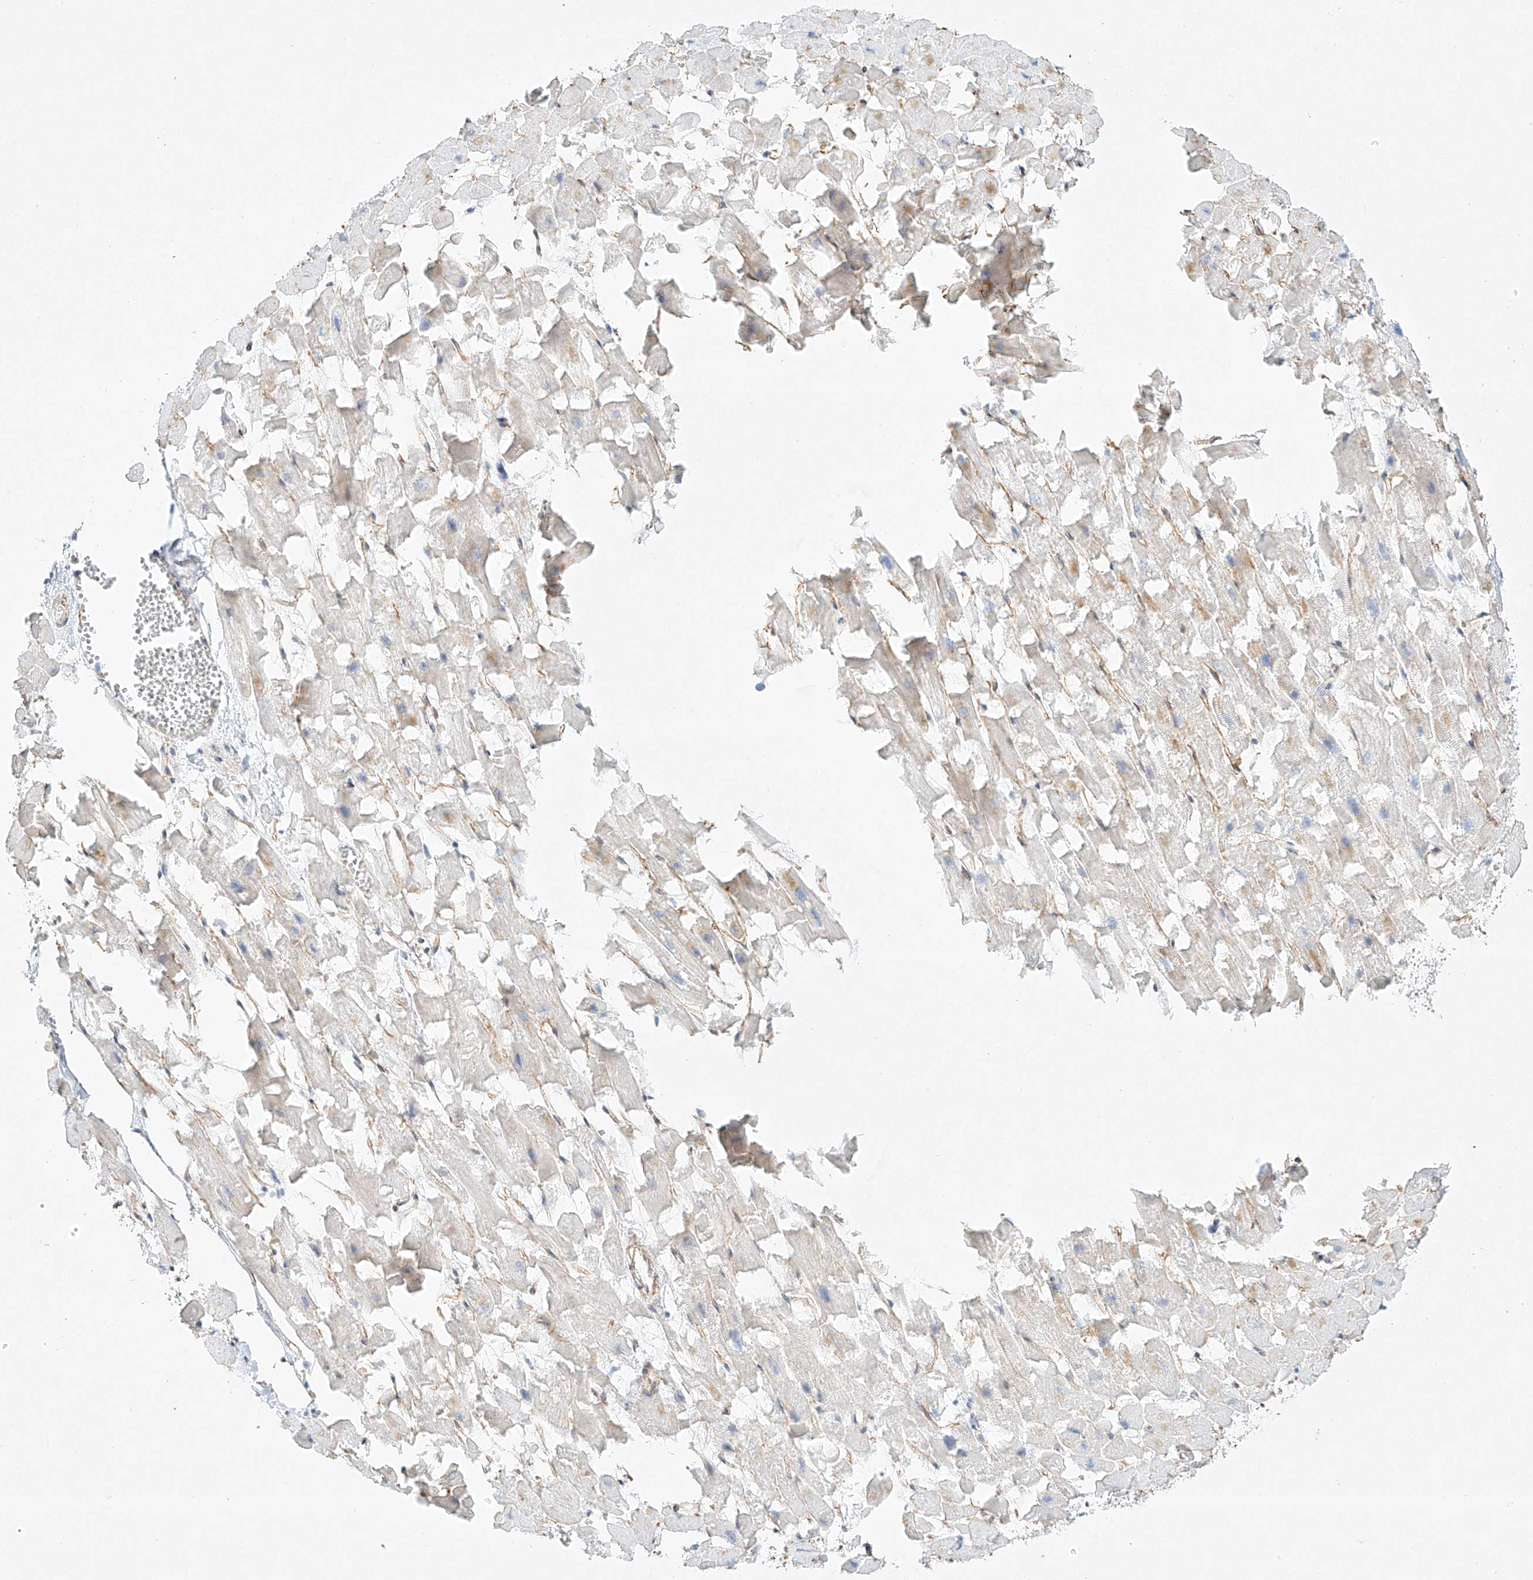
{"staining": {"intensity": "negative", "quantity": "none", "location": "none"}, "tissue": "heart muscle", "cell_type": "Cardiomyocytes", "image_type": "normal", "snomed": [{"axis": "morphology", "description": "Normal tissue, NOS"}, {"axis": "topography", "description": "Heart"}], "caption": "DAB immunohistochemical staining of normal human heart muscle displays no significant positivity in cardiomyocytes.", "gene": "REEP2", "patient": {"sex": "female", "age": 64}}